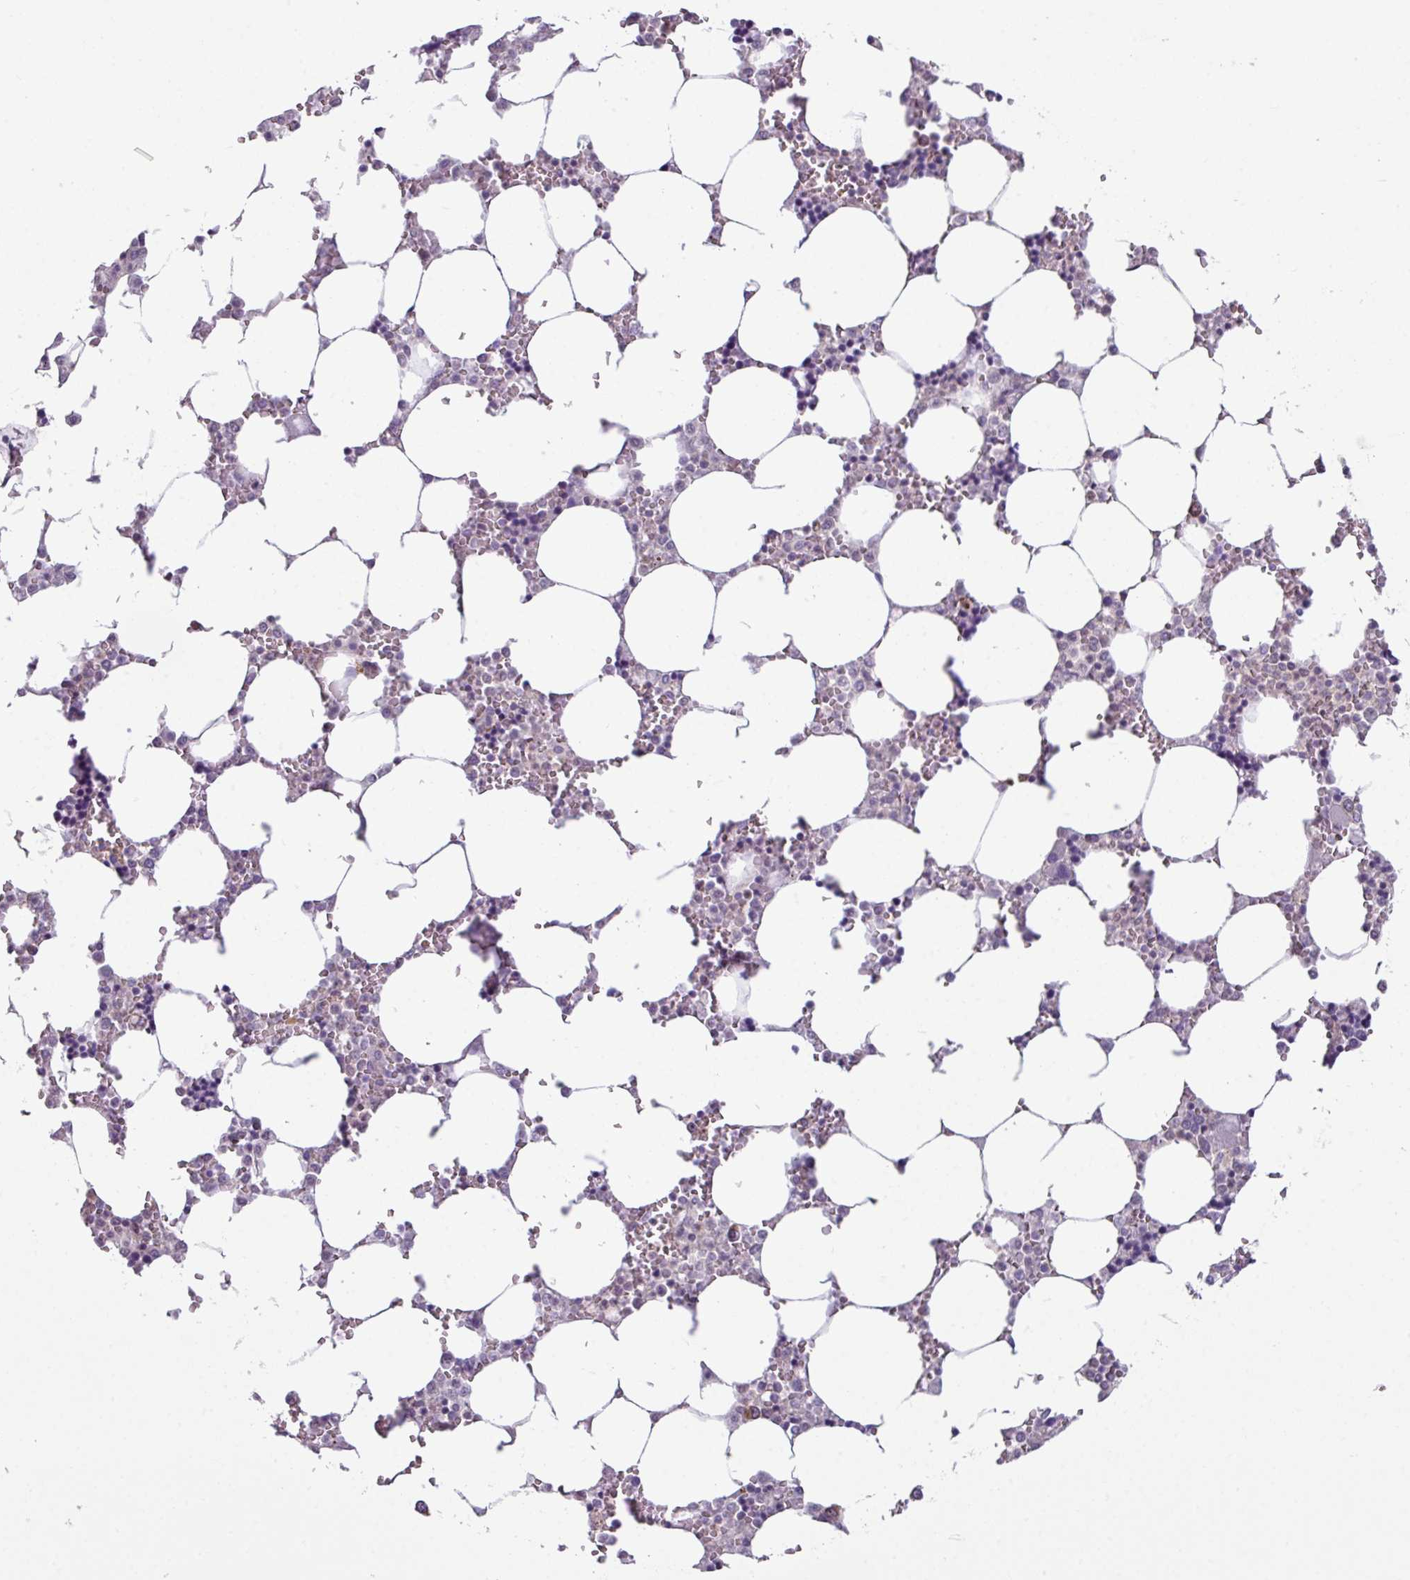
{"staining": {"intensity": "strong", "quantity": "<25%", "location": "cytoplasmic/membranous,nuclear"}, "tissue": "bone marrow", "cell_type": "Hematopoietic cells", "image_type": "normal", "snomed": [{"axis": "morphology", "description": "Normal tissue, NOS"}, {"axis": "topography", "description": "Bone marrow"}], "caption": "Immunohistochemical staining of unremarkable bone marrow reveals <25% levels of strong cytoplasmic/membranous,nuclear protein expression in about <25% of hematopoietic cells. Immunohistochemistry stains the protein of interest in brown and the nuclei are stained blue.", "gene": "TTLL12", "patient": {"sex": "male", "age": 64}}